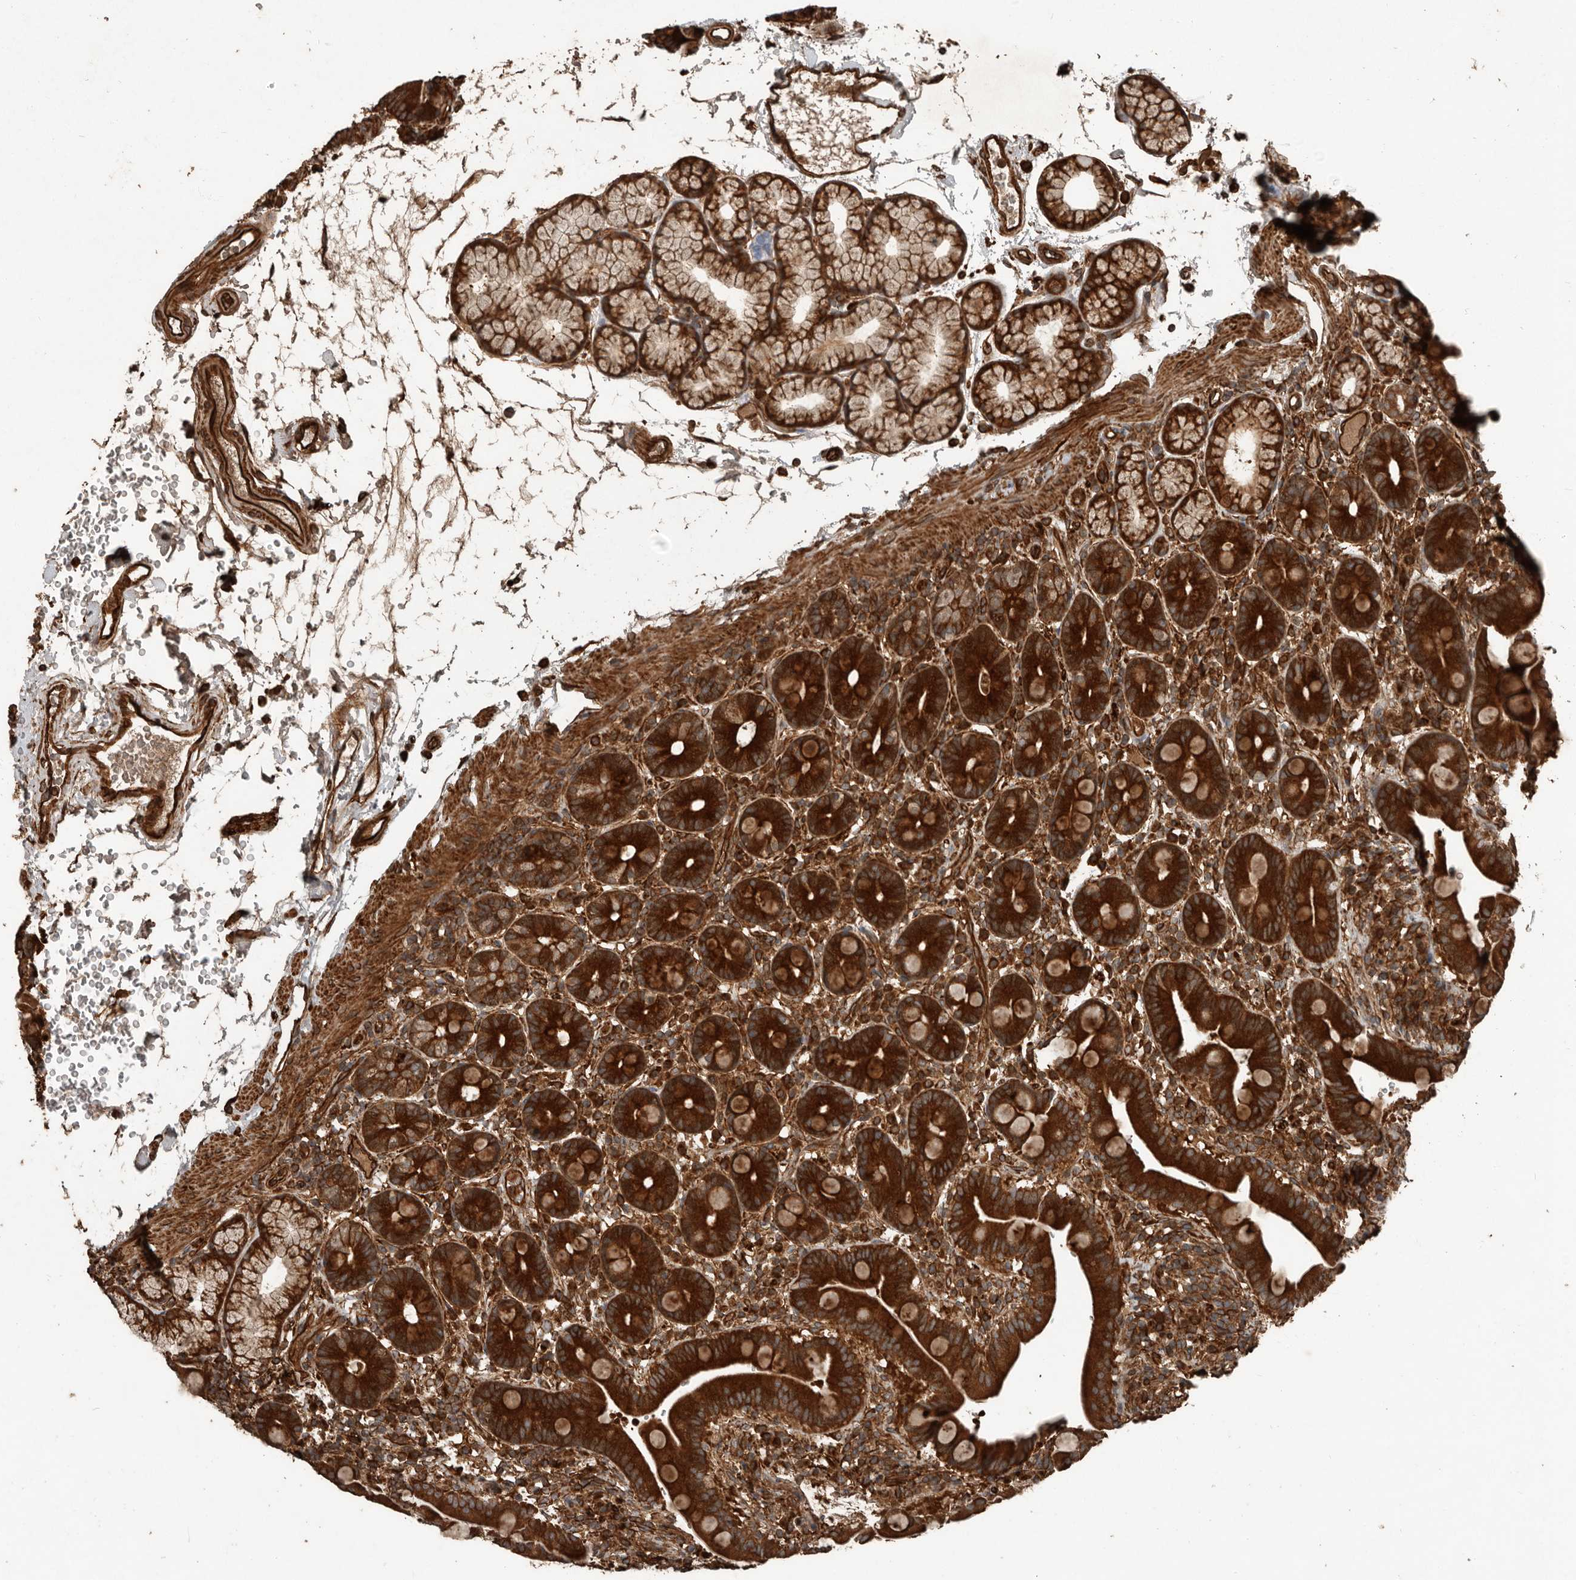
{"staining": {"intensity": "strong", "quantity": ">75%", "location": "cytoplasmic/membranous"}, "tissue": "duodenum", "cell_type": "Glandular cells", "image_type": "normal", "snomed": [{"axis": "morphology", "description": "Normal tissue, NOS"}, {"axis": "topography", "description": "Duodenum"}], "caption": "Immunohistochemistry staining of benign duodenum, which exhibits high levels of strong cytoplasmic/membranous expression in about >75% of glandular cells indicating strong cytoplasmic/membranous protein staining. The staining was performed using DAB (3,3'-diaminobenzidine) (brown) for protein detection and nuclei were counterstained in hematoxylin (blue).", "gene": "YOD1", "patient": {"sex": "male", "age": 54}}